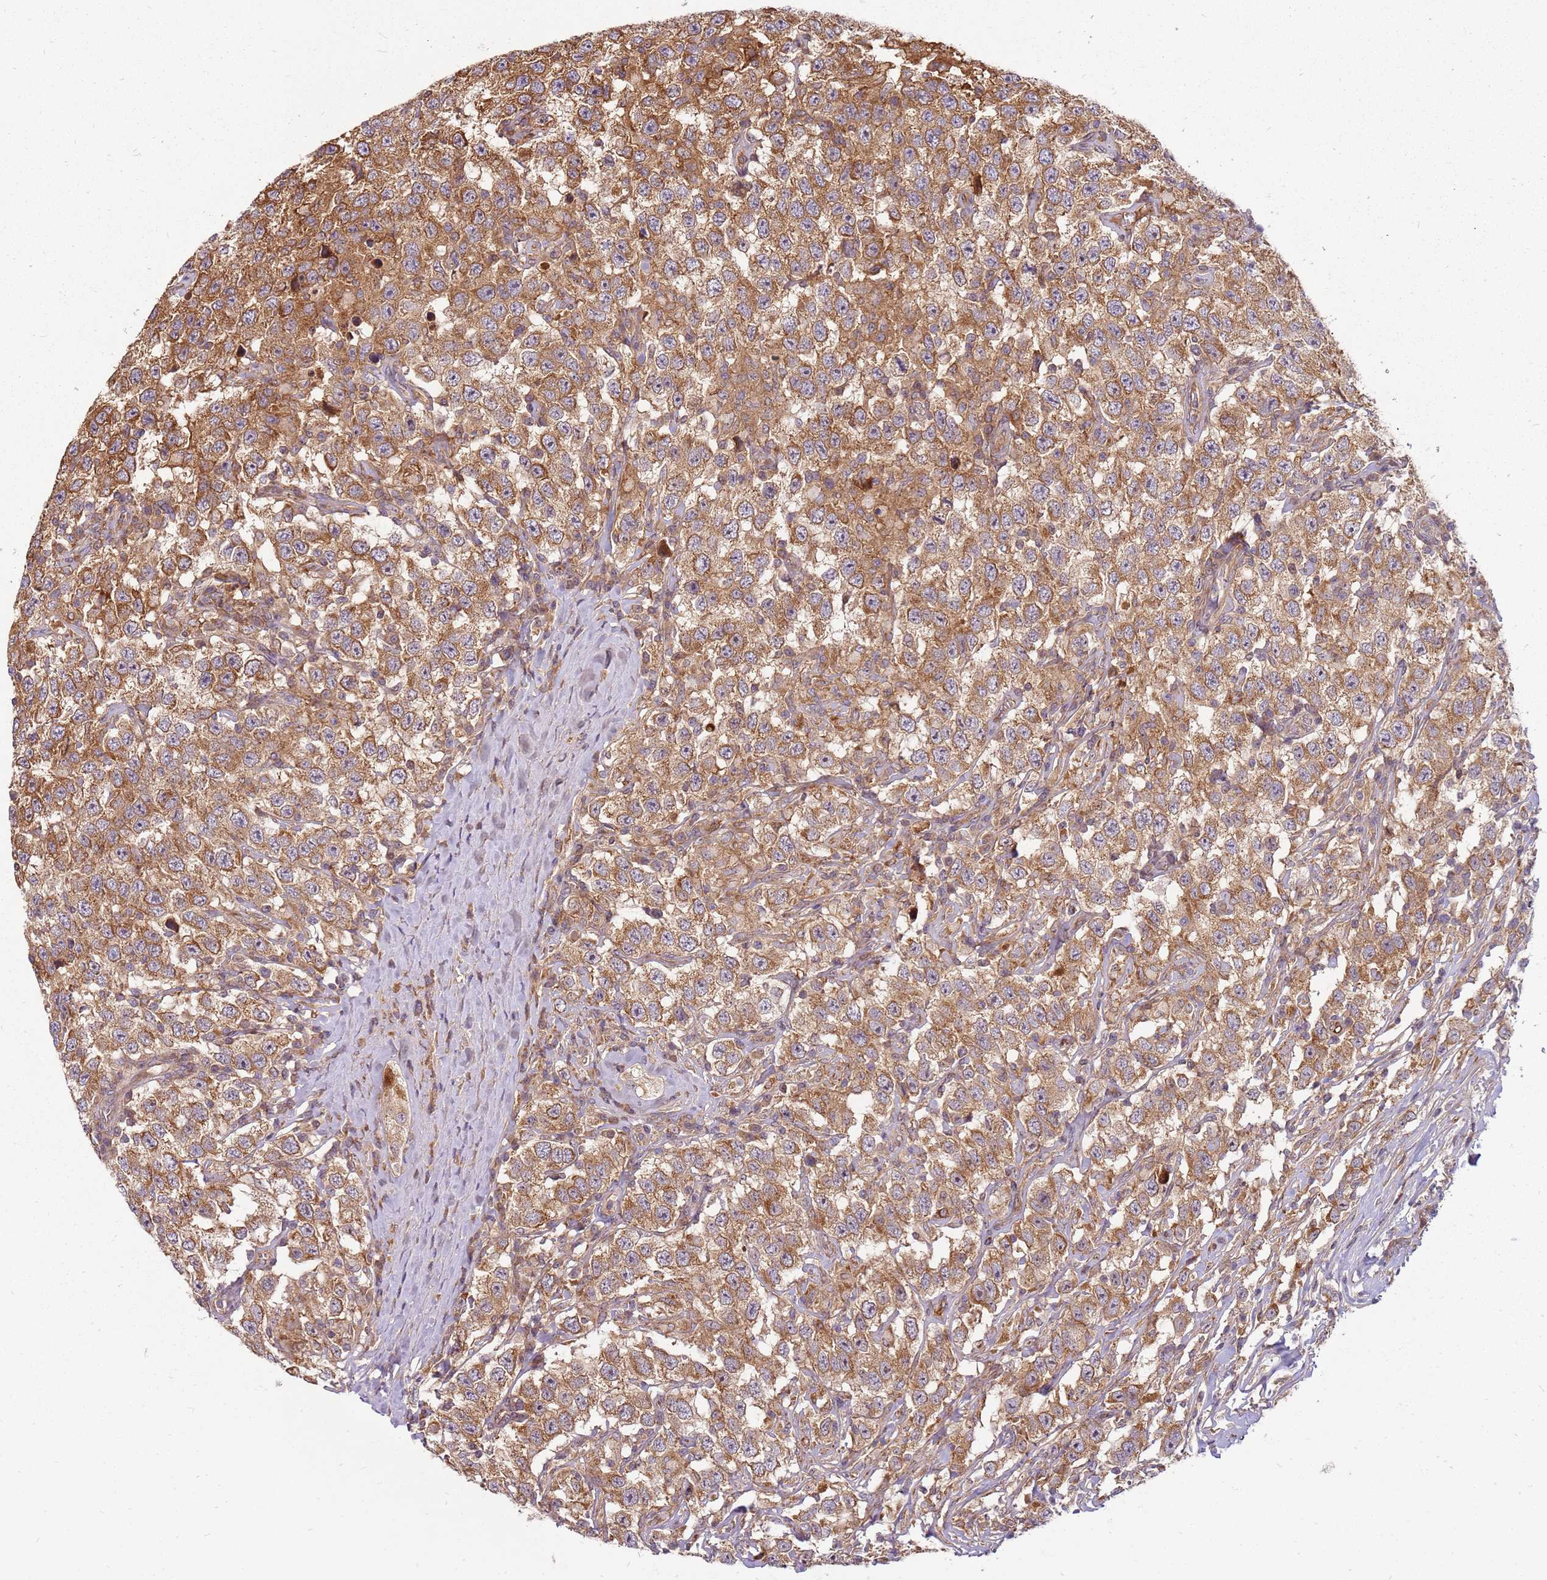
{"staining": {"intensity": "moderate", "quantity": ">75%", "location": "cytoplasmic/membranous"}, "tissue": "testis cancer", "cell_type": "Tumor cells", "image_type": "cancer", "snomed": [{"axis": "morphology", "description": "Seminoma, NOS"}, {"axis": "topography", "description": "Testis"}], "caption": "Immunohistochemical staining of testis cancer reveals medium levels of moderate cytoplasmic/membranous staining in about >75% of tumor cells.", "gene": "CCDC159", "patient": {"sex": "male", "age": 41}}